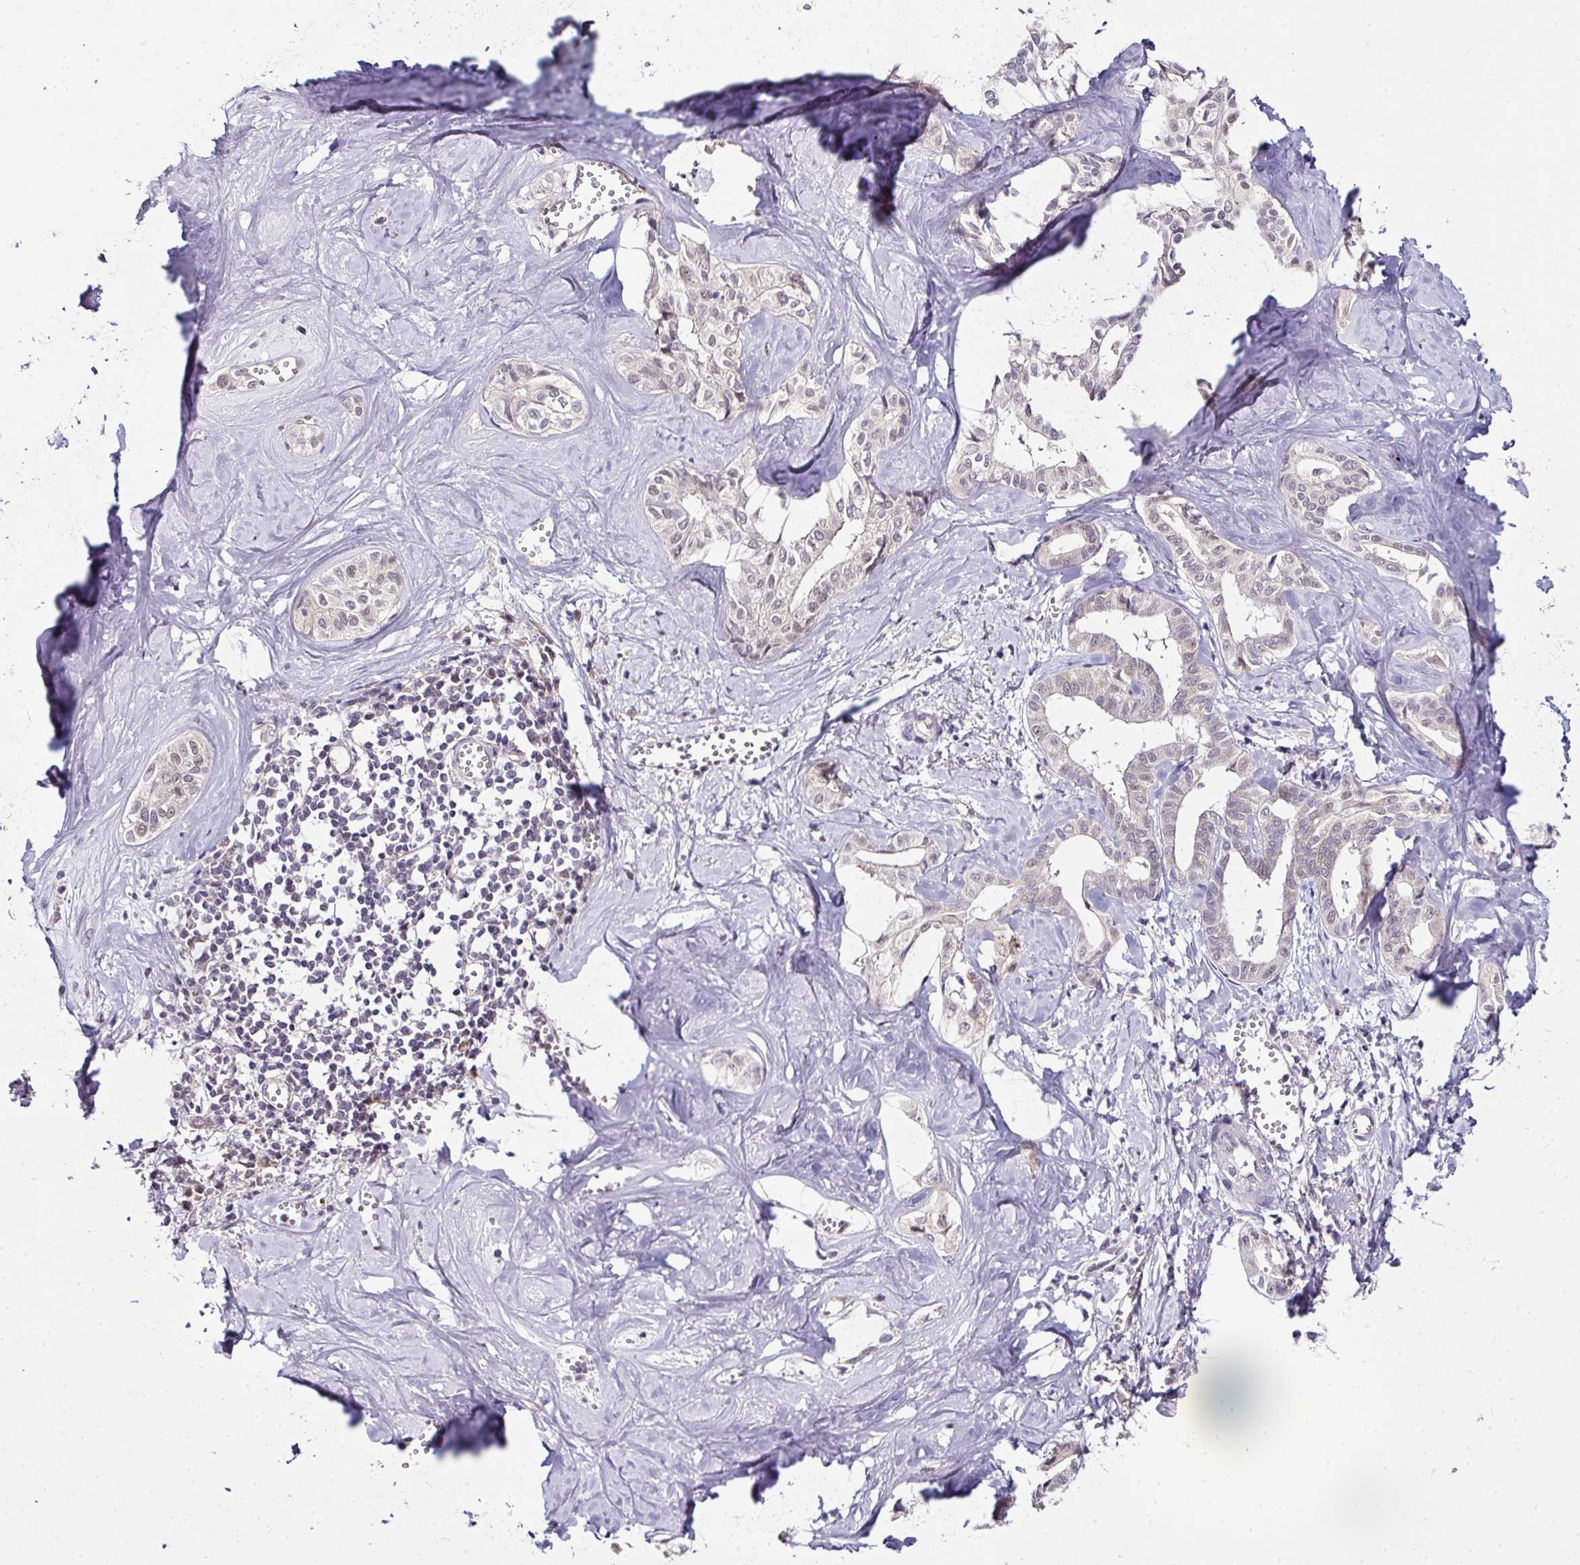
{"staining": {"intensity": "negative", "quantity": "none", "location": "none"}, "tissue": "liver cancer", "cell_type": "Tumor cells", "image_type": "cancer", "snomed": [{"axis": "morphology", "description": "Cholangiocarcinoma"}, {"axis": "topography", "description": "Liver"}], "caption": "Micrograph shows no protein staining in tumor cells of cholangiocarcinoma (liver) tissue.", "gene": "NAPSA", "patient": {"sex": "female", "age": 77}}